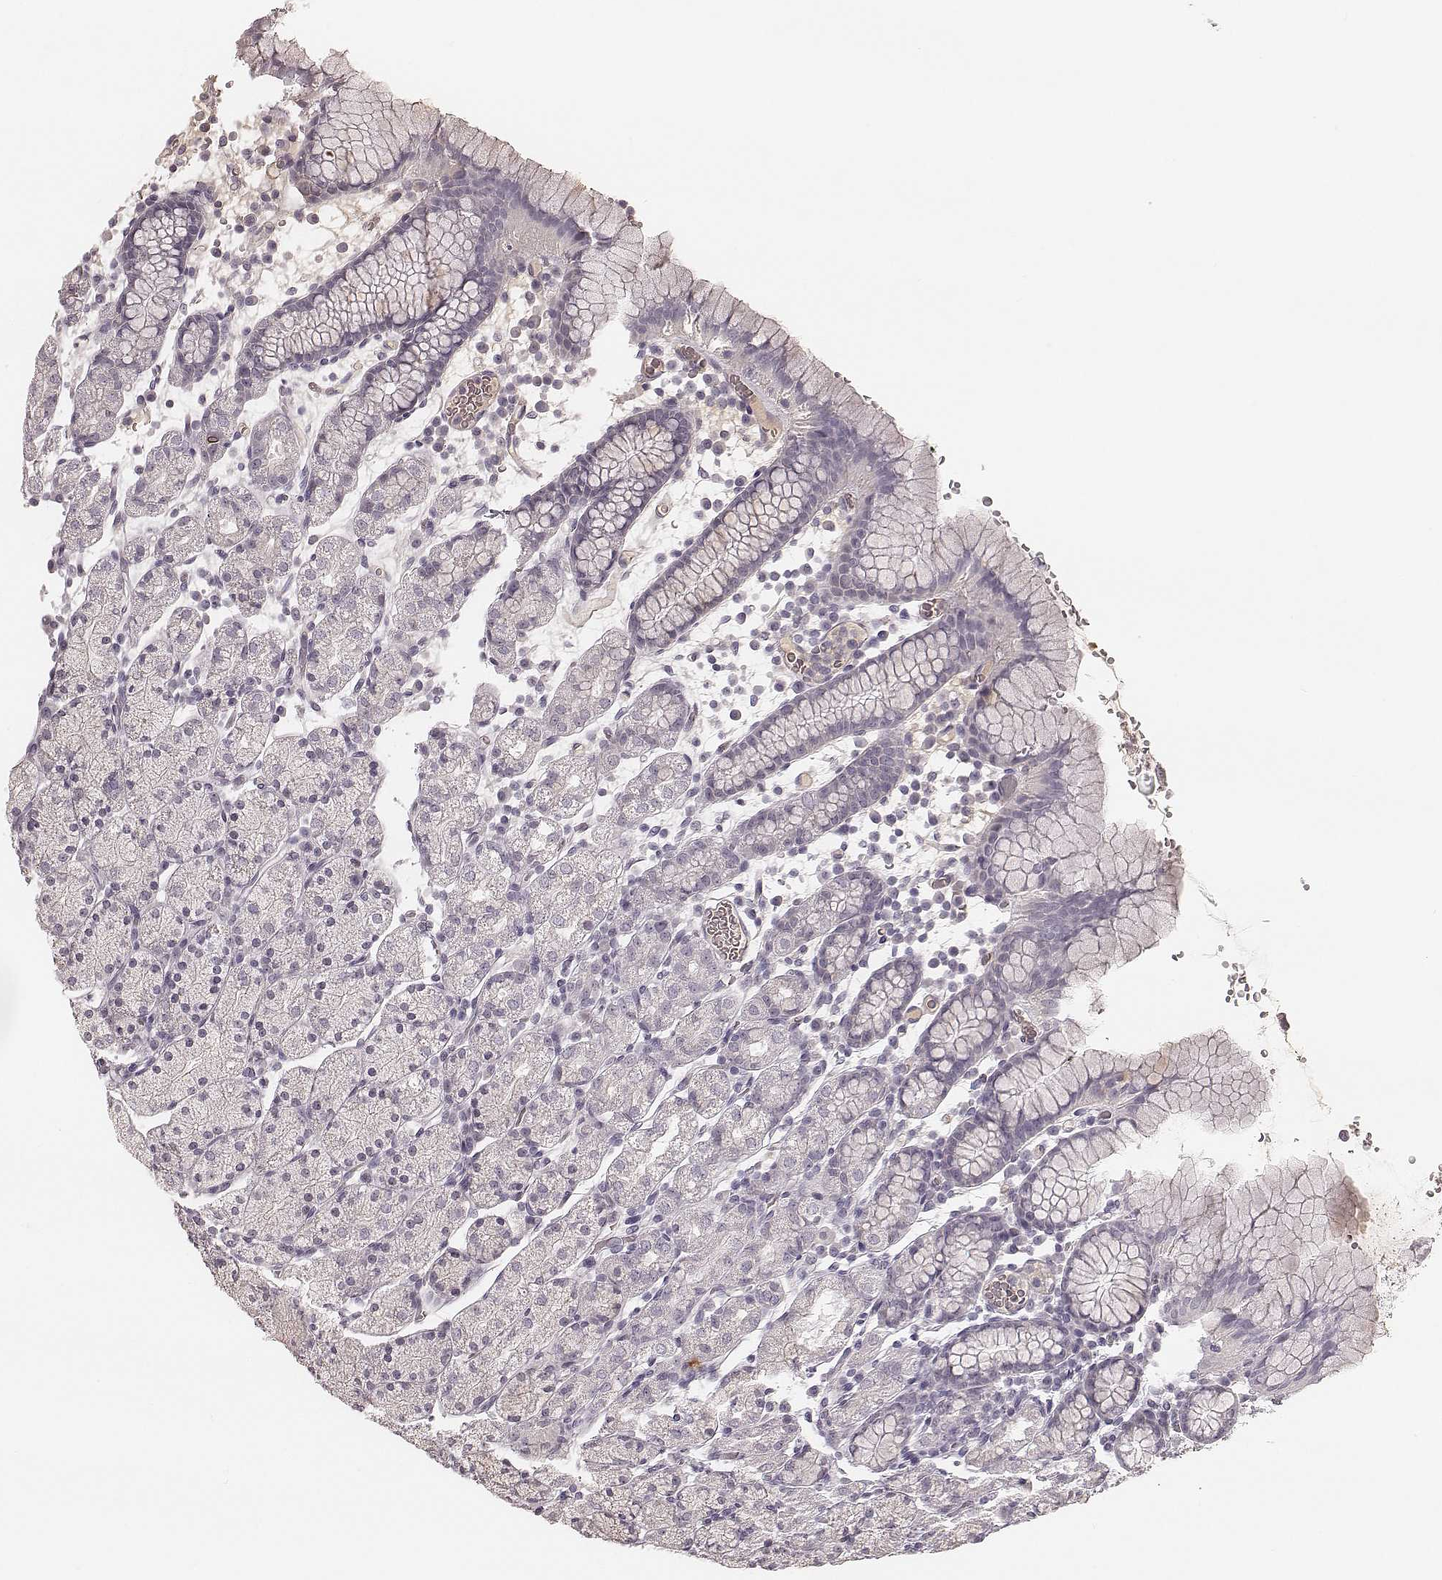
{"staining": {"intensity": "negative", "quantity": "none", "location": "none"}, "tissue": "stomach", "cell_type": "Glandular cells", "image_type": "normal", "snomed": [{"axis": "morphology", "description": "Normal tissue, NOS"}, {"axis": "topography", "description": "Stomach, upper"}, {"axis": "topography", "description": "Stomach"}], "caption": "Benign stomach was stained to show a protein in brown. There is no significant staining in glandular cells. (Brightfield microscopy of DAB immunohistochemistry (IHC) at high magnification).", "gene": "SMIM24", "patient": {"sex": "male", "age": 62}}